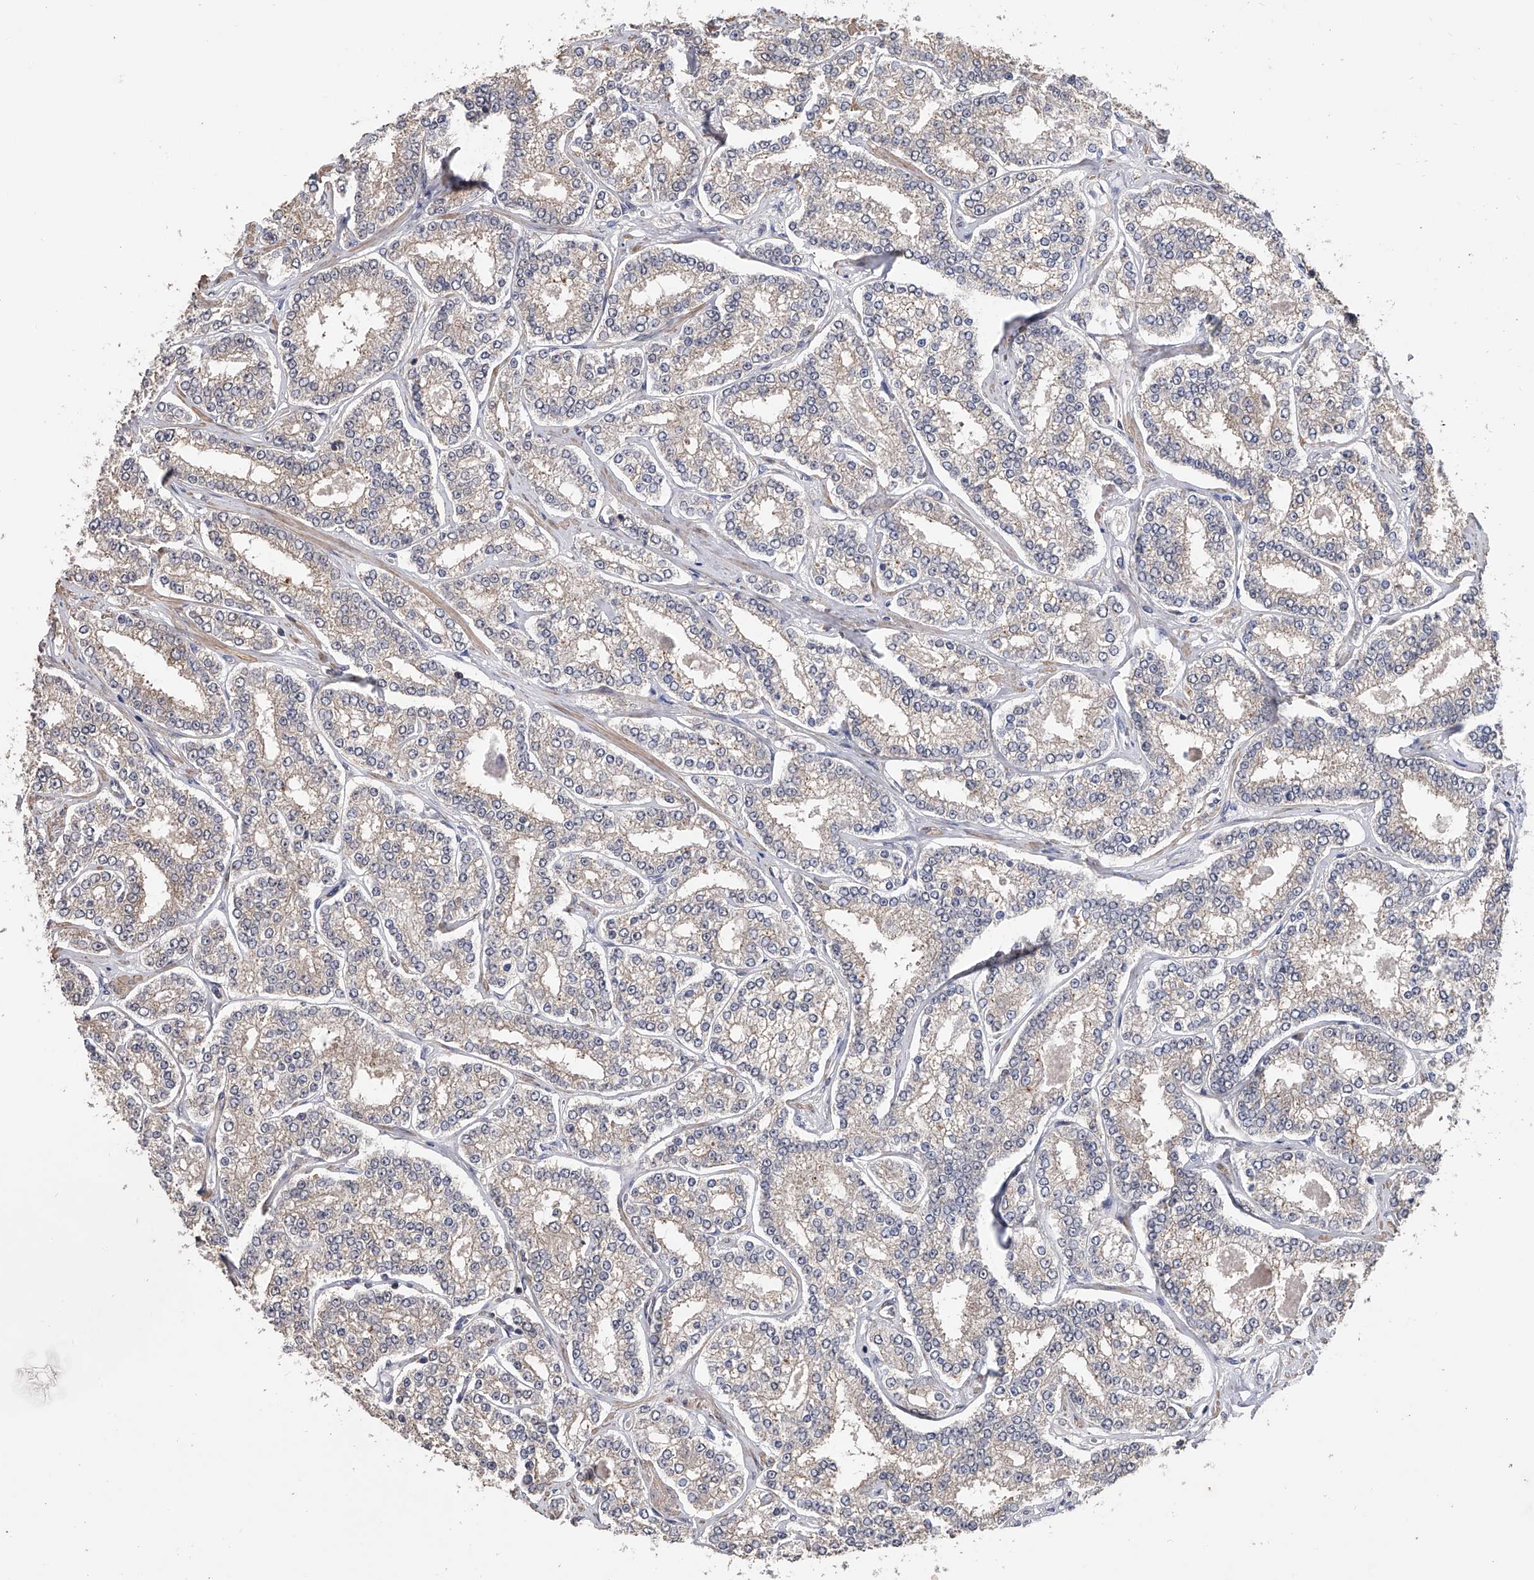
{"staining": {"intensity": "negative", "quantity": "none", "location": "none"}, "tissue": "prostate cancer", "cell_type": "Tumor cells", "image_type": "cancer", "snomed": [{"axis": "morphology", "description": "Normal tissue, NOS"}, {"axis": "morphology", "description": "Adenocarcinoma, High grade"}, {"axis": "topography", "description": "Prostate"}], "caption": "High power microscopy photomicrograph of an immunohistochemistry (IHC) histopathology image of high-grade adenocarcinoma (prostate), revealing no significant expression in tumor cells.", "gene": "CFAP298", "patient": {"sex": "male", "age": 83}}